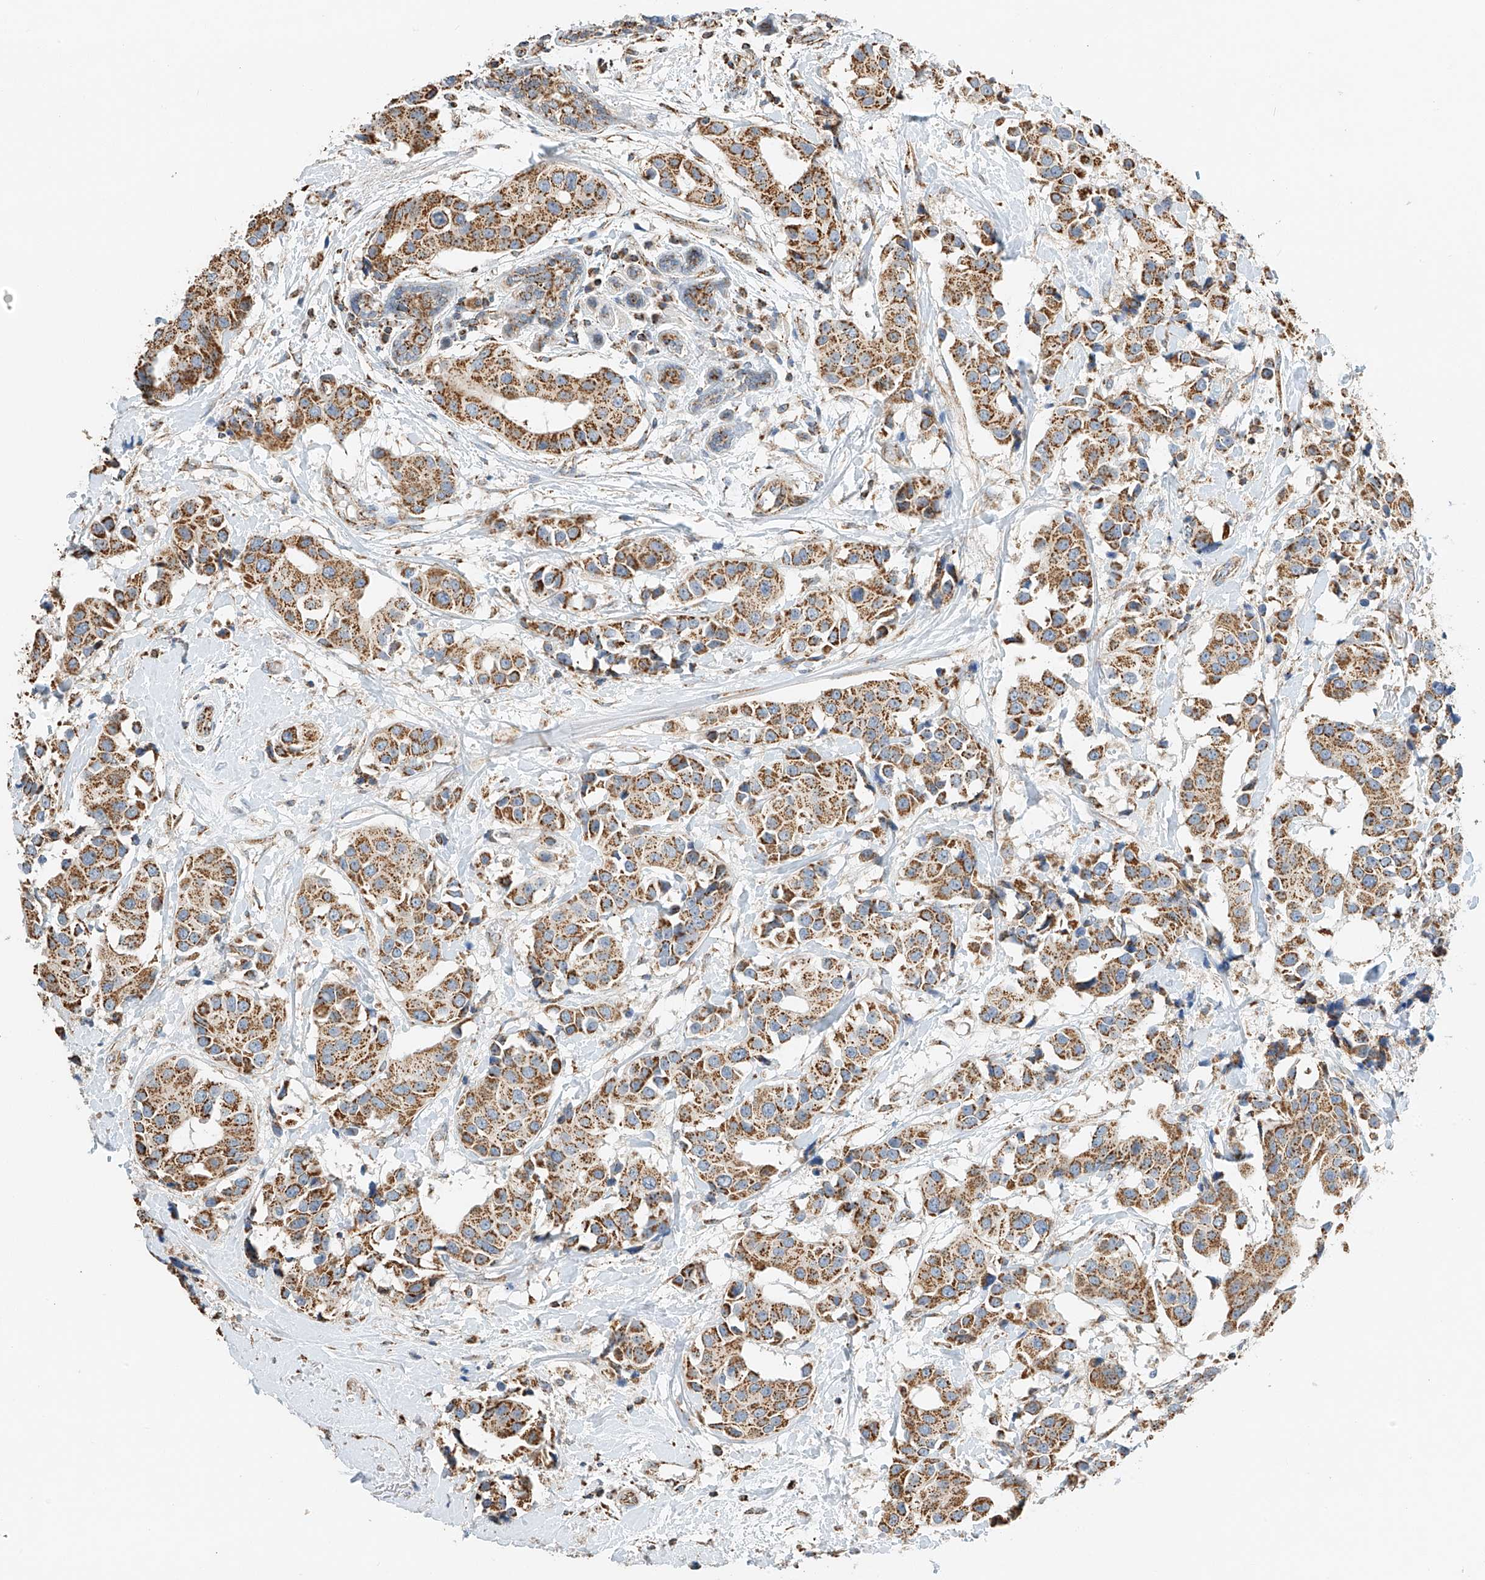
{"staining": {"intensity": "moderate", "quantity": ">75%", "location": "cytoplasmic/membranous"}, "tissue": "breast cancer", "cell_type": "Tumor cells", "image_type": "cancer", "snomed": [{"axis": "morphology", "description": "Normal tissue, NOS"}, {"axis": "morphology", "description": "Duct carcinoma"}, {"axis": "topography", "description": "Breast"}], "caption": "An immunohistochemistry micrograph of tumor tissue is shown. Protein staining in brown labels moderate cytoplasmic/membranous positivity in breast cancer (intraductal carcinoma) within tumor cells.", "gene": "YIPF7", "patient": {"sex": "female", "age": 39}}